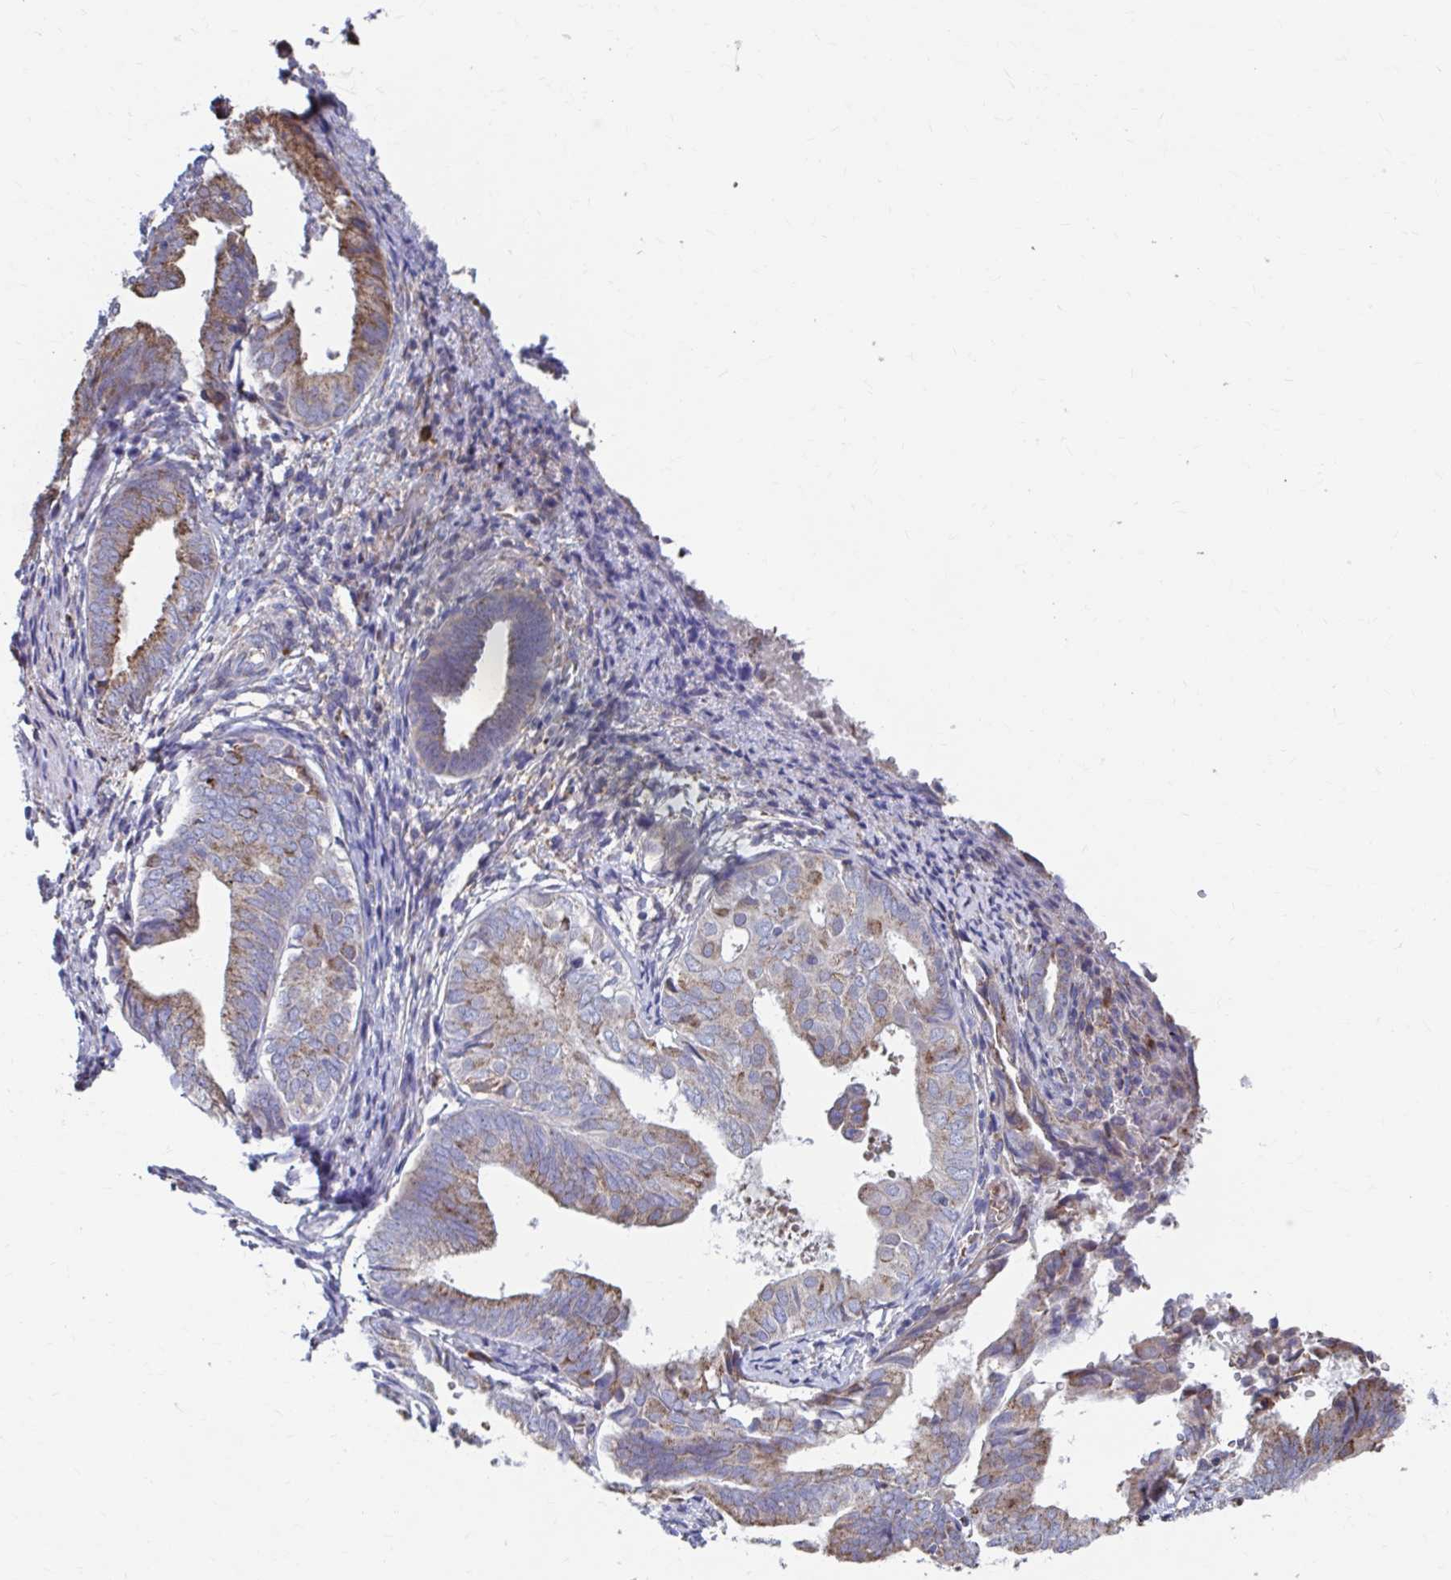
{"staining": {"intensity": "negative", "quantity": "none", "location": "none"}, "tissue": "endometrium", "cell_type": "Cells in endometrial stroma", "image_type": "normal", "snomed": [{"axis": "morphology", "description": "Normal tissue, NOS"}, {"axis": "topography", "description": "Endometrium"}], "caption": "Image shows no protein staining in cells in endometrial stroma of benign endometrium.", "gene": "FKBP2", "patient": {"sex": "female", "age": 50}}